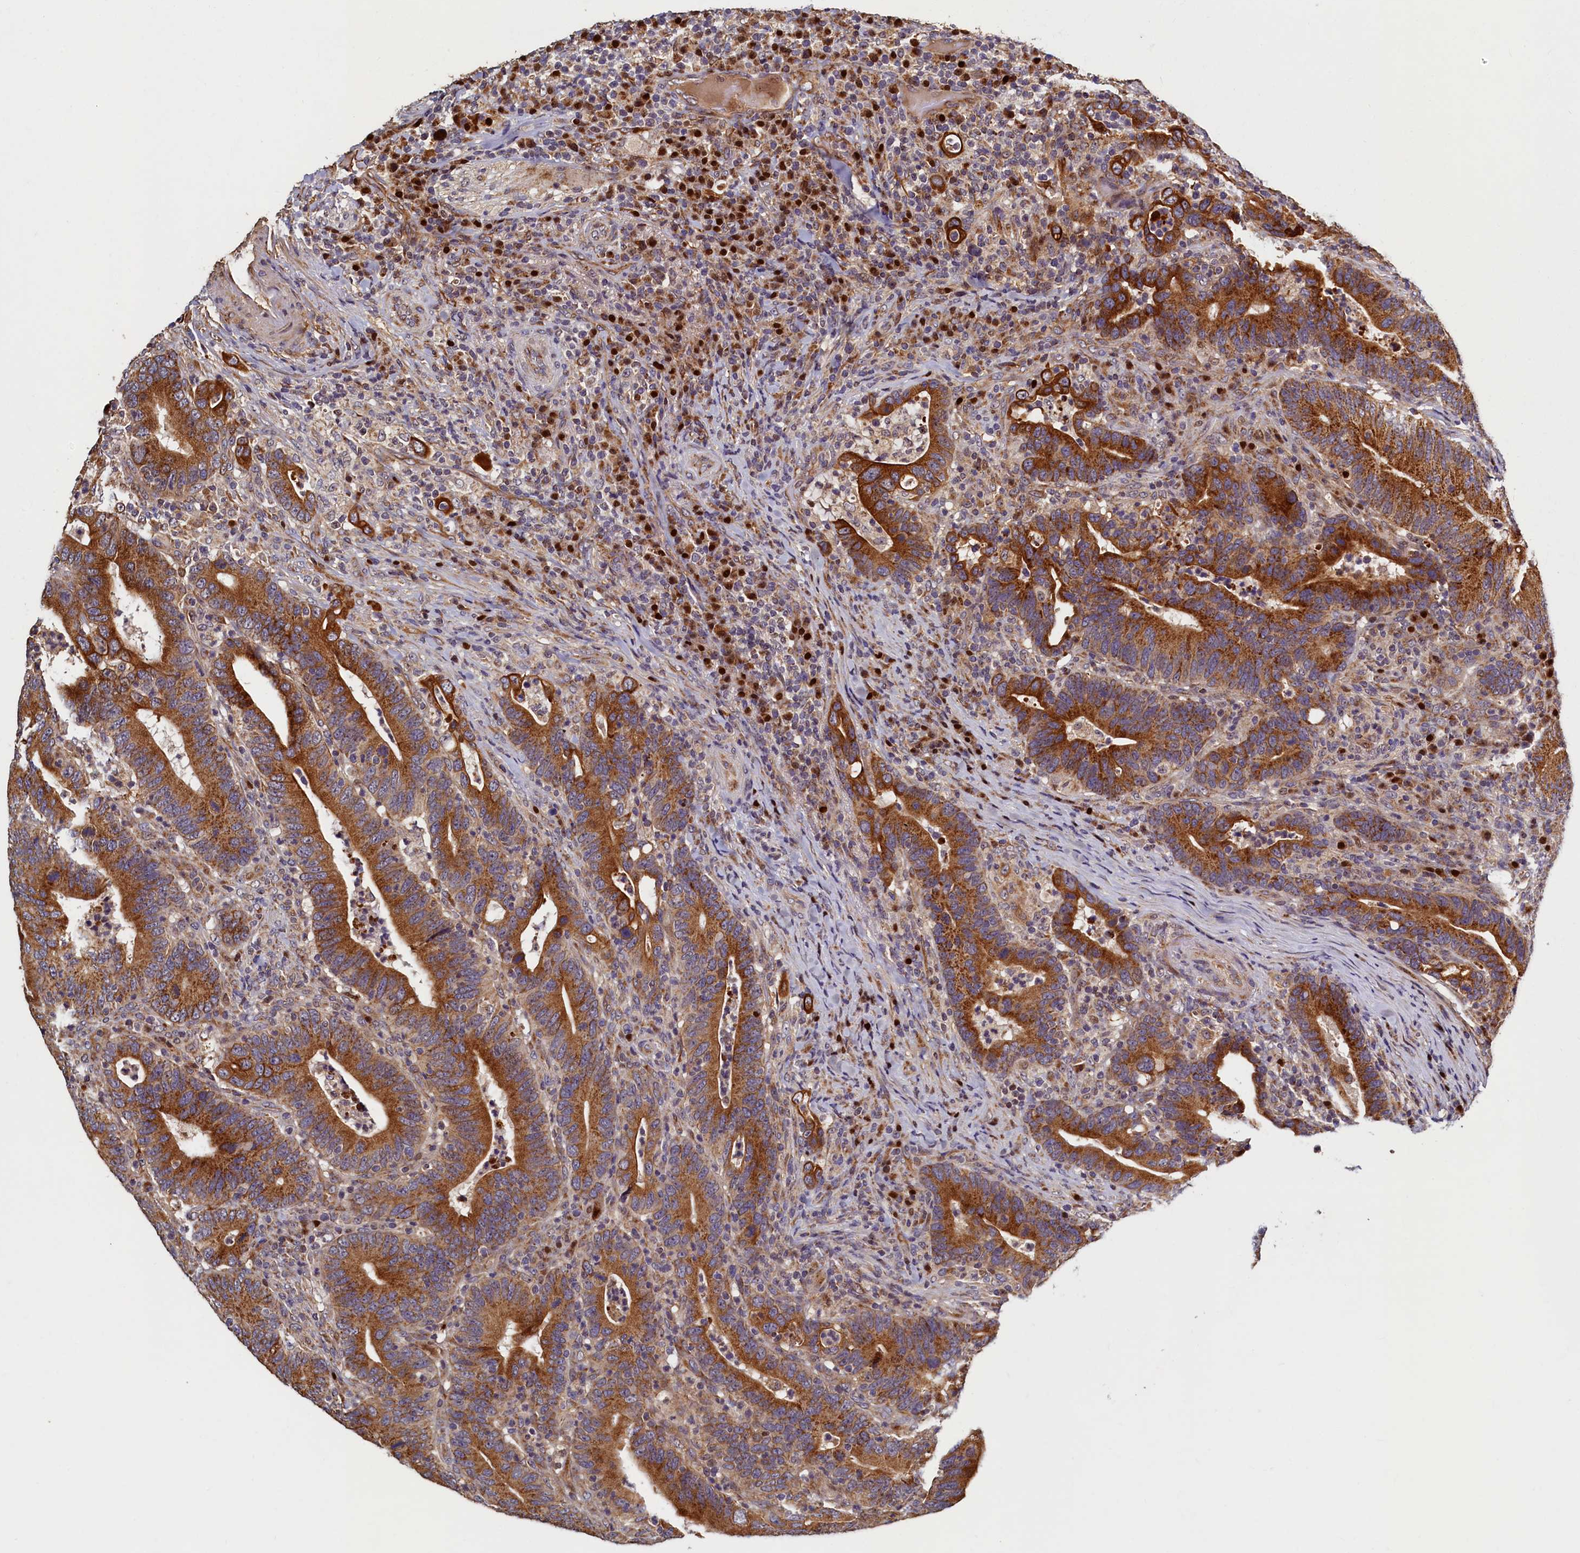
{"staining": {"intensity": "strong", "quantity": ">75%", "location": "cytoplasmic/membranous"}, "tissue": "colorectal cancer", "cell_type": "Tumor cells", "image_type": "cancer", "snomed": [{"axis": "morphology", "description": "Adenocarcinoma, NOS"}, {"axis": "topography", "description": "Colon"}], "caption": "Protein analysis of adenocarcinoma (colorectal) tissue displays strong cytoplasmic/membranous expression in approximately >75% of tumor cells.", "gene": "NCKAP5L", "patient": {"sex": "female", "age": 66}}